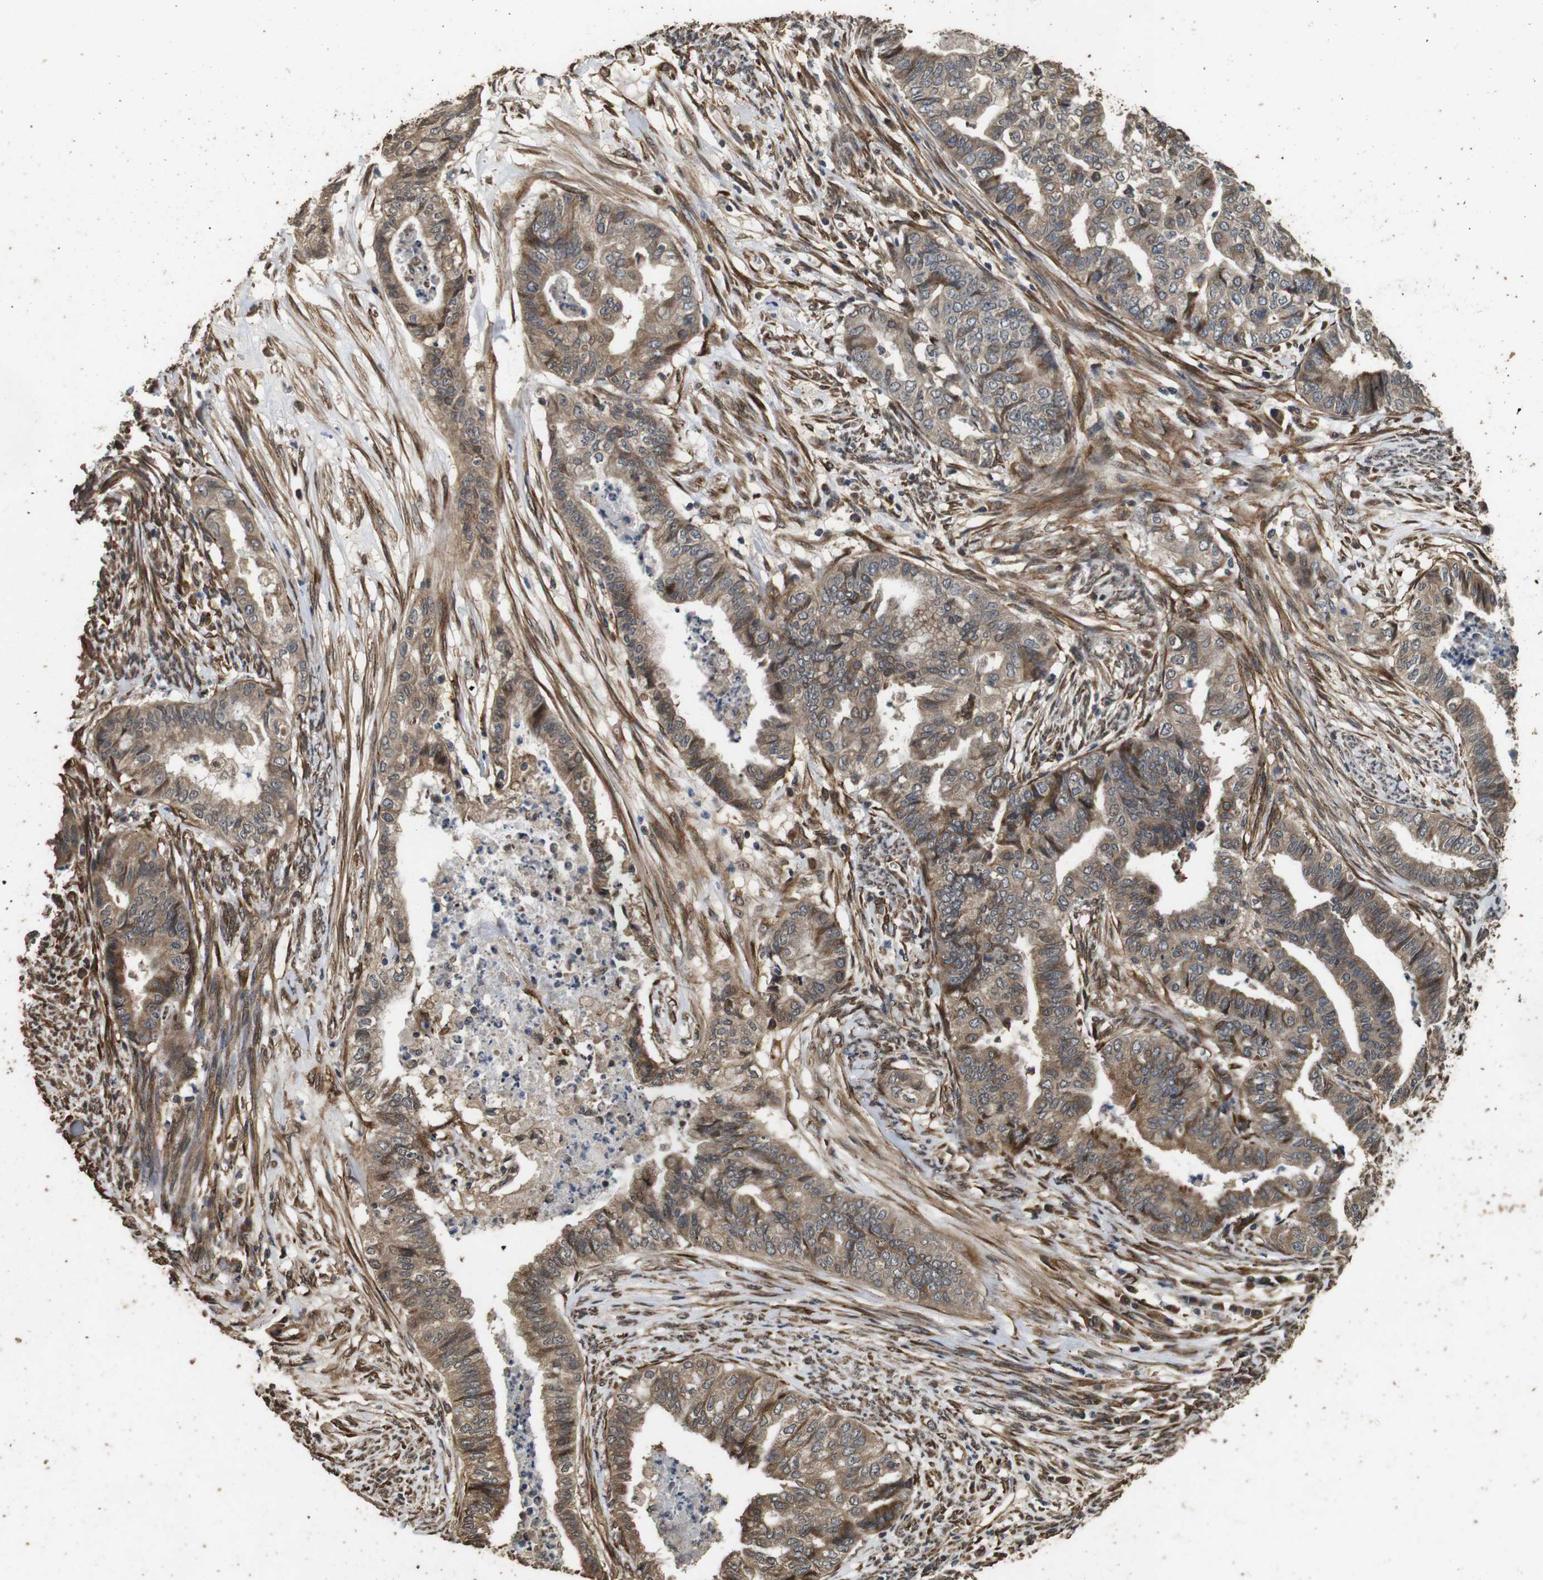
{"staining": {"intensity": "moderate", "quantity": ">75%", "location": "cytoplasmic/membranous"}, "tissue": "endometrial cancer", "cell_type": "Tumor cells", "image_type": "cancer", "snomed": [{"axis": "morphology", "description": "Adenocarcinoma, NOS"}, {"axis": "topography", "description": "Endometrium"}], "caption": "Protein analysis of adenocarcinoma (endometrial) tissue demonstrates moderate cytoplasmic/membranous staining in about >75% of tumor cells.", "gene": "CNPY4", "patient": {"sex": "female", "age": 79}}